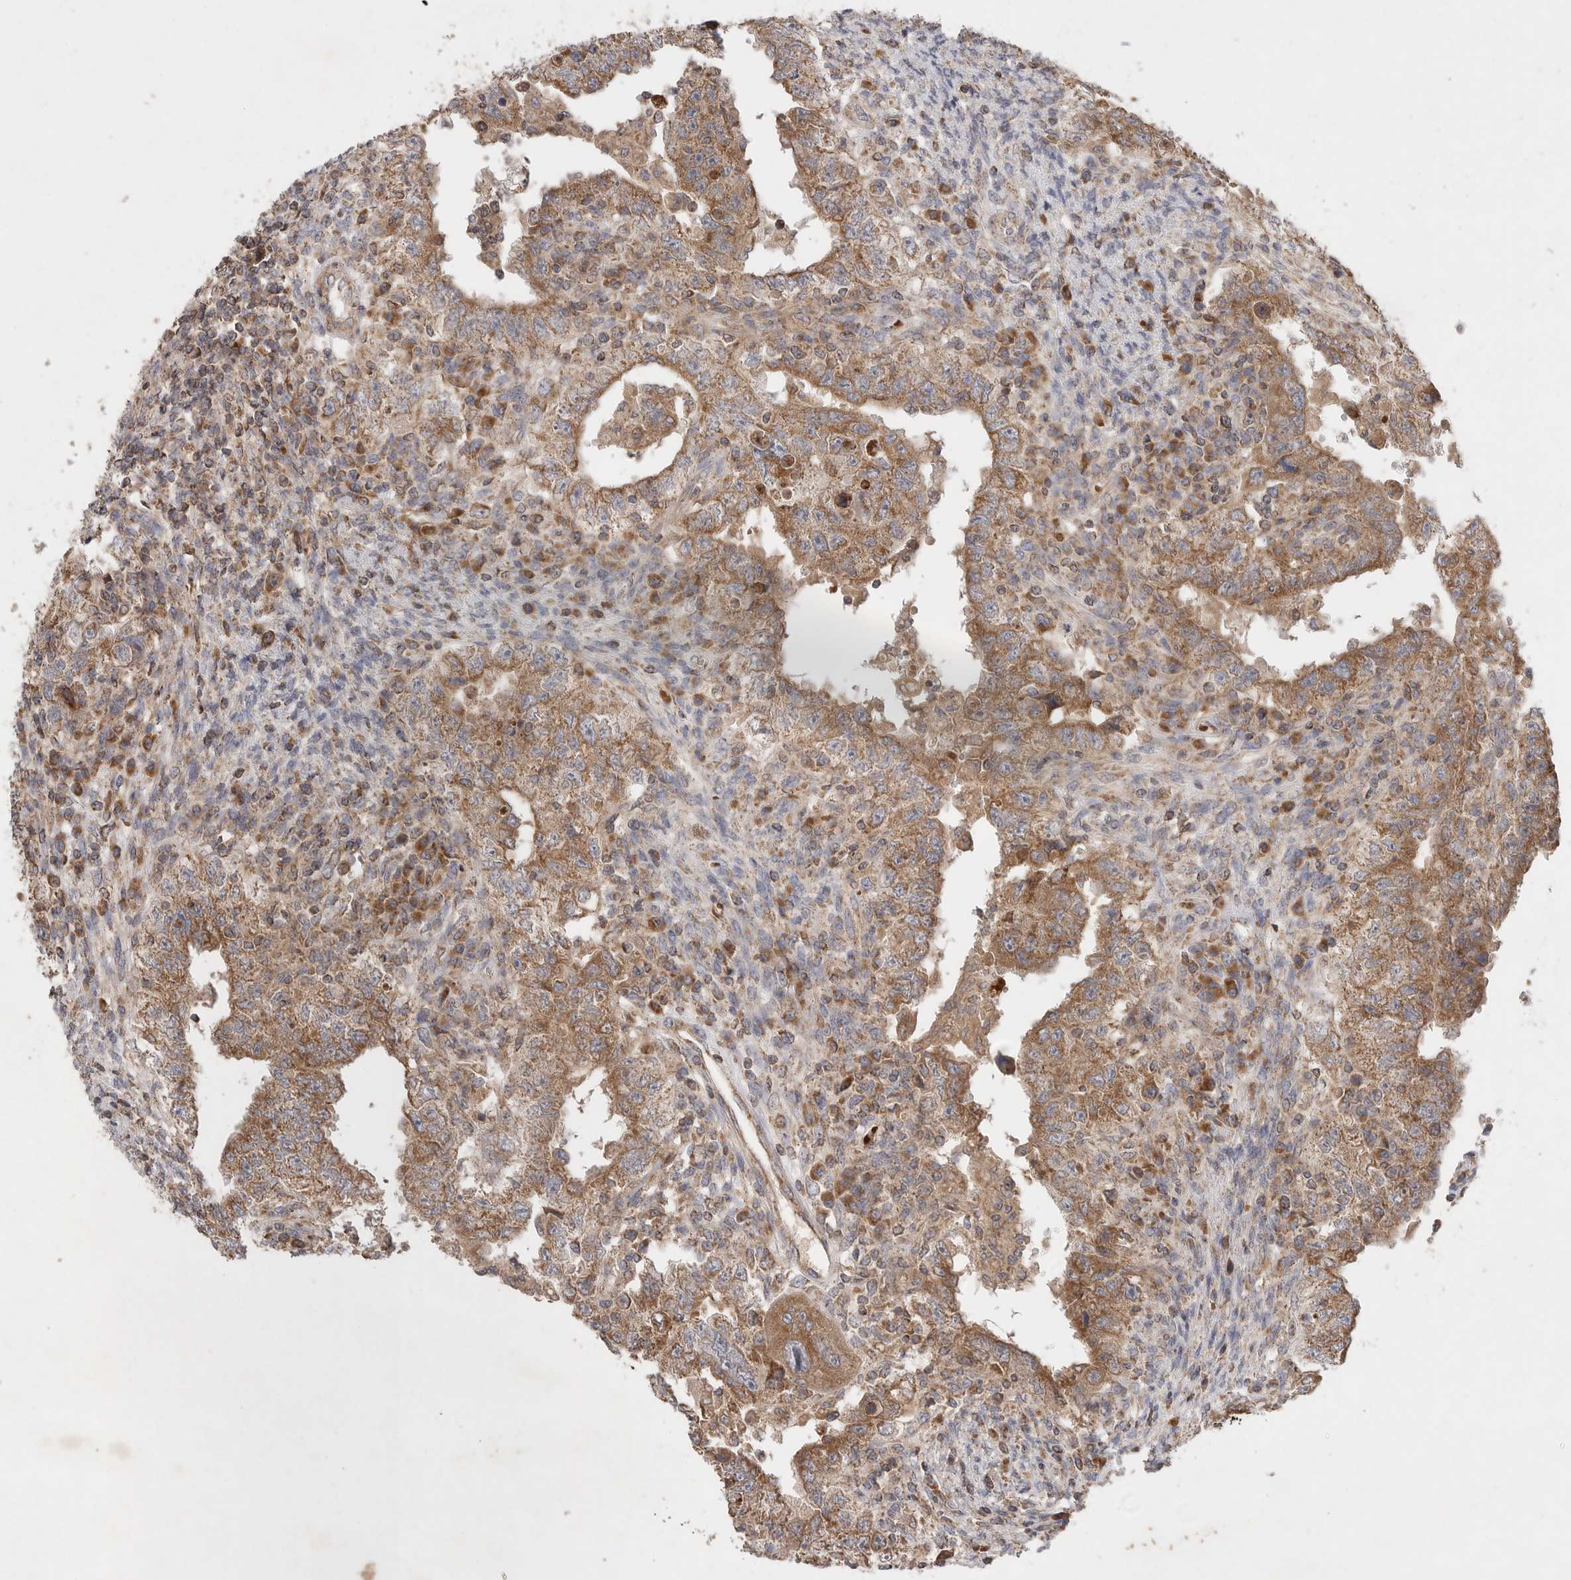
{"staining": {"intensity": "moderate", "quantity": ">75%", "location": "cytoplasmic/membranous"}, "tissue": "testis cancer", "cell_type": "Tumor cells", "image_type": "cancer", "snomed": [{"axis": "morphology", "description": "Carcinoma, Embryonal, NOS"}, {"axis": "topography", "description": "Testis"}], "caption": "An image showing moderate cytoplasmic/membranous positivity in approximately >75% of tumor cells in embryonal carcinoma (testis), as visualized by brown immunohistochemical staining.", "gene": "KIF21B", "patient": {"sex": "male", "age": 26}}